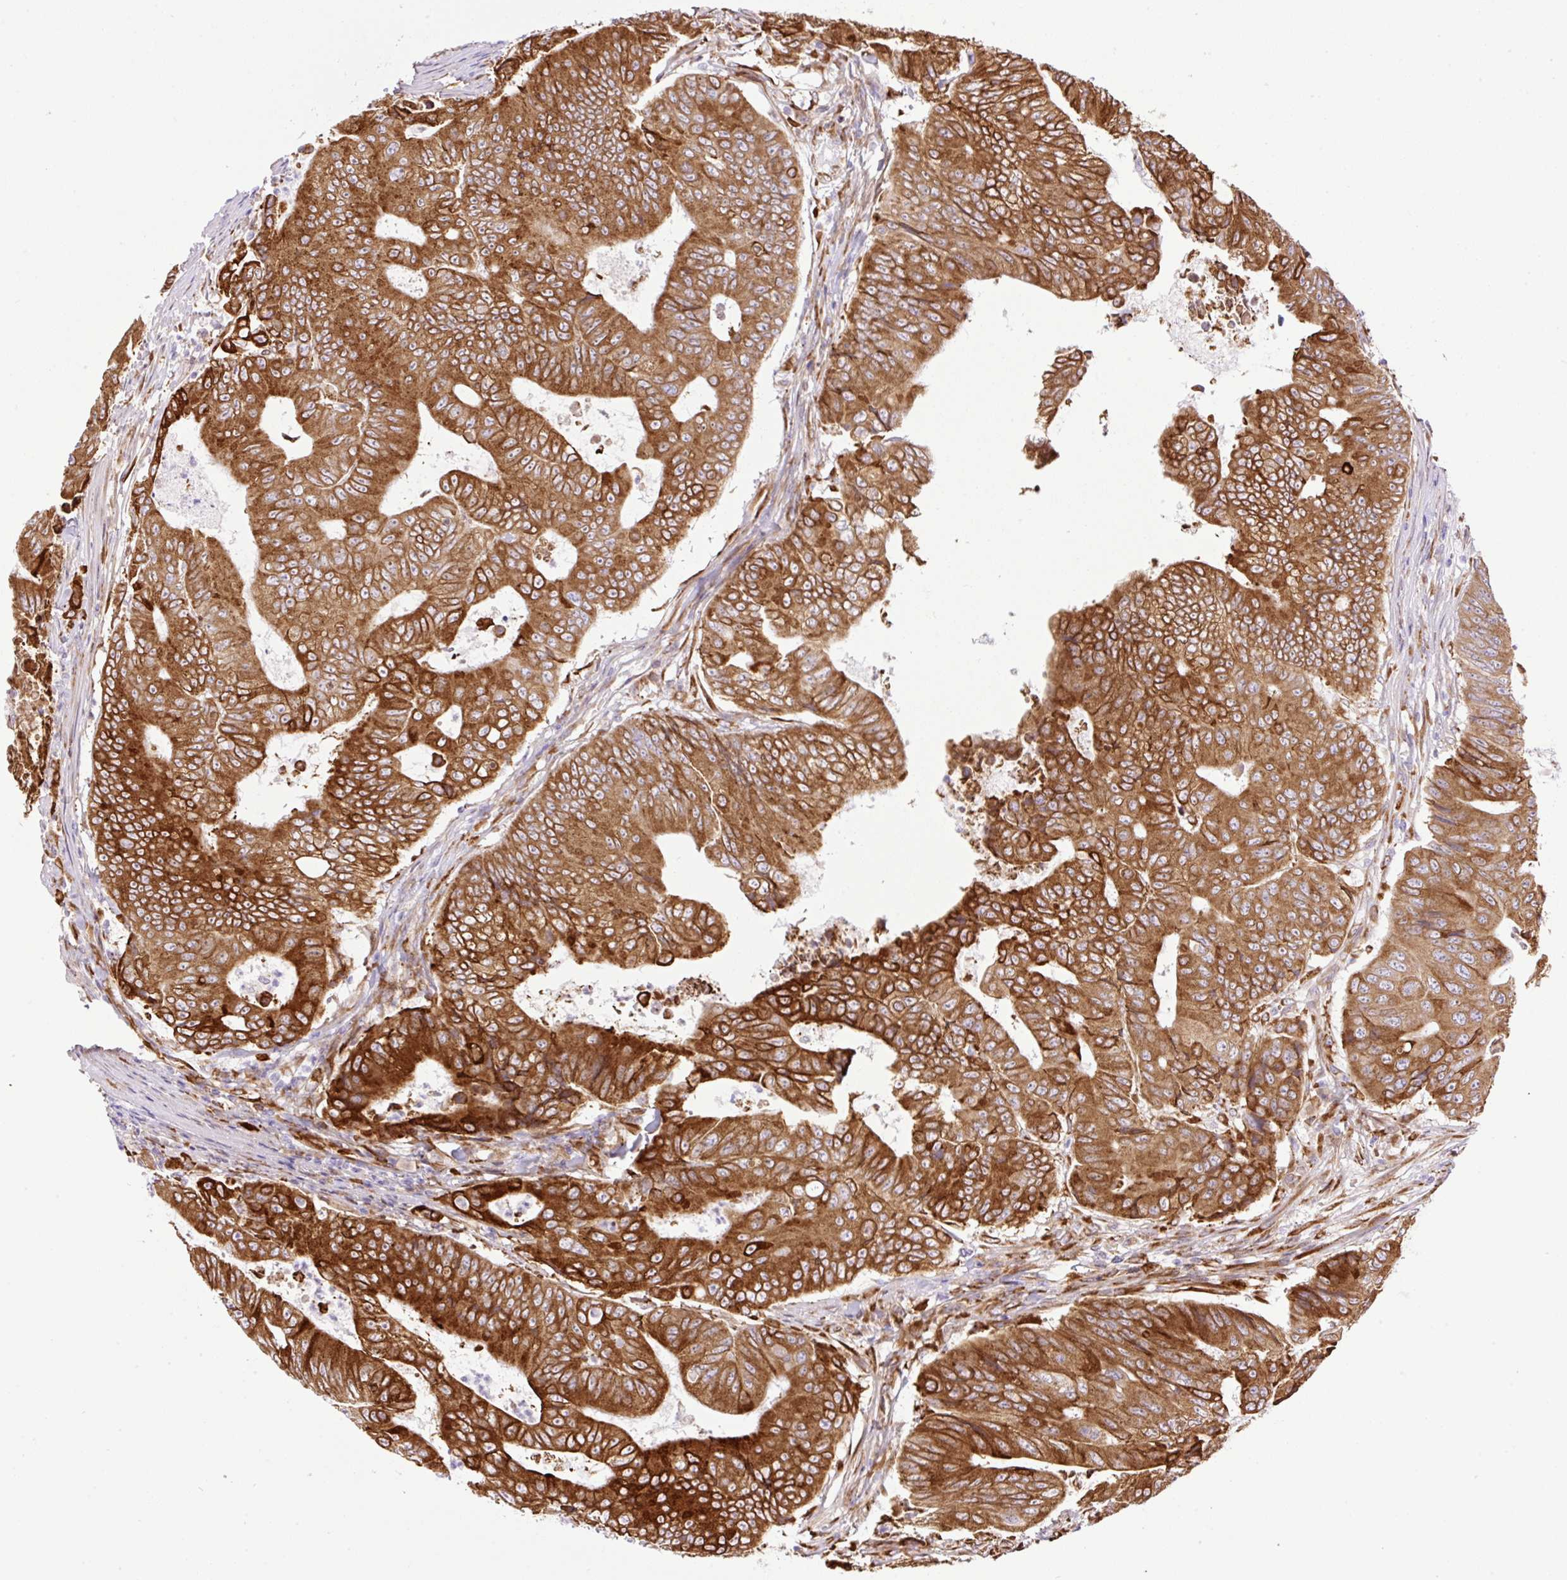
{"staining": {"intensity": "strong", "quantity": ">75%", "location": "cytoplasmic/membranous"}, "tissue": "colorectal cancer", "cell_type": "Tumor cells", "image_type": "cancer", "snomed": [{"axis": "morphology", "description": "Adenocarcinoma, NOS"}, {"axis": "topography", "description": "Colon"}], "caption": "The immunohistochemical stain shows strong cytoplasmic/membranous expression in tumor cells of colorectal cancer (adenocarcinoma) tissue. Nuclei are stained in blue.", "gene": "RAB30", "patient": {"sex": "female", "age": 48}}